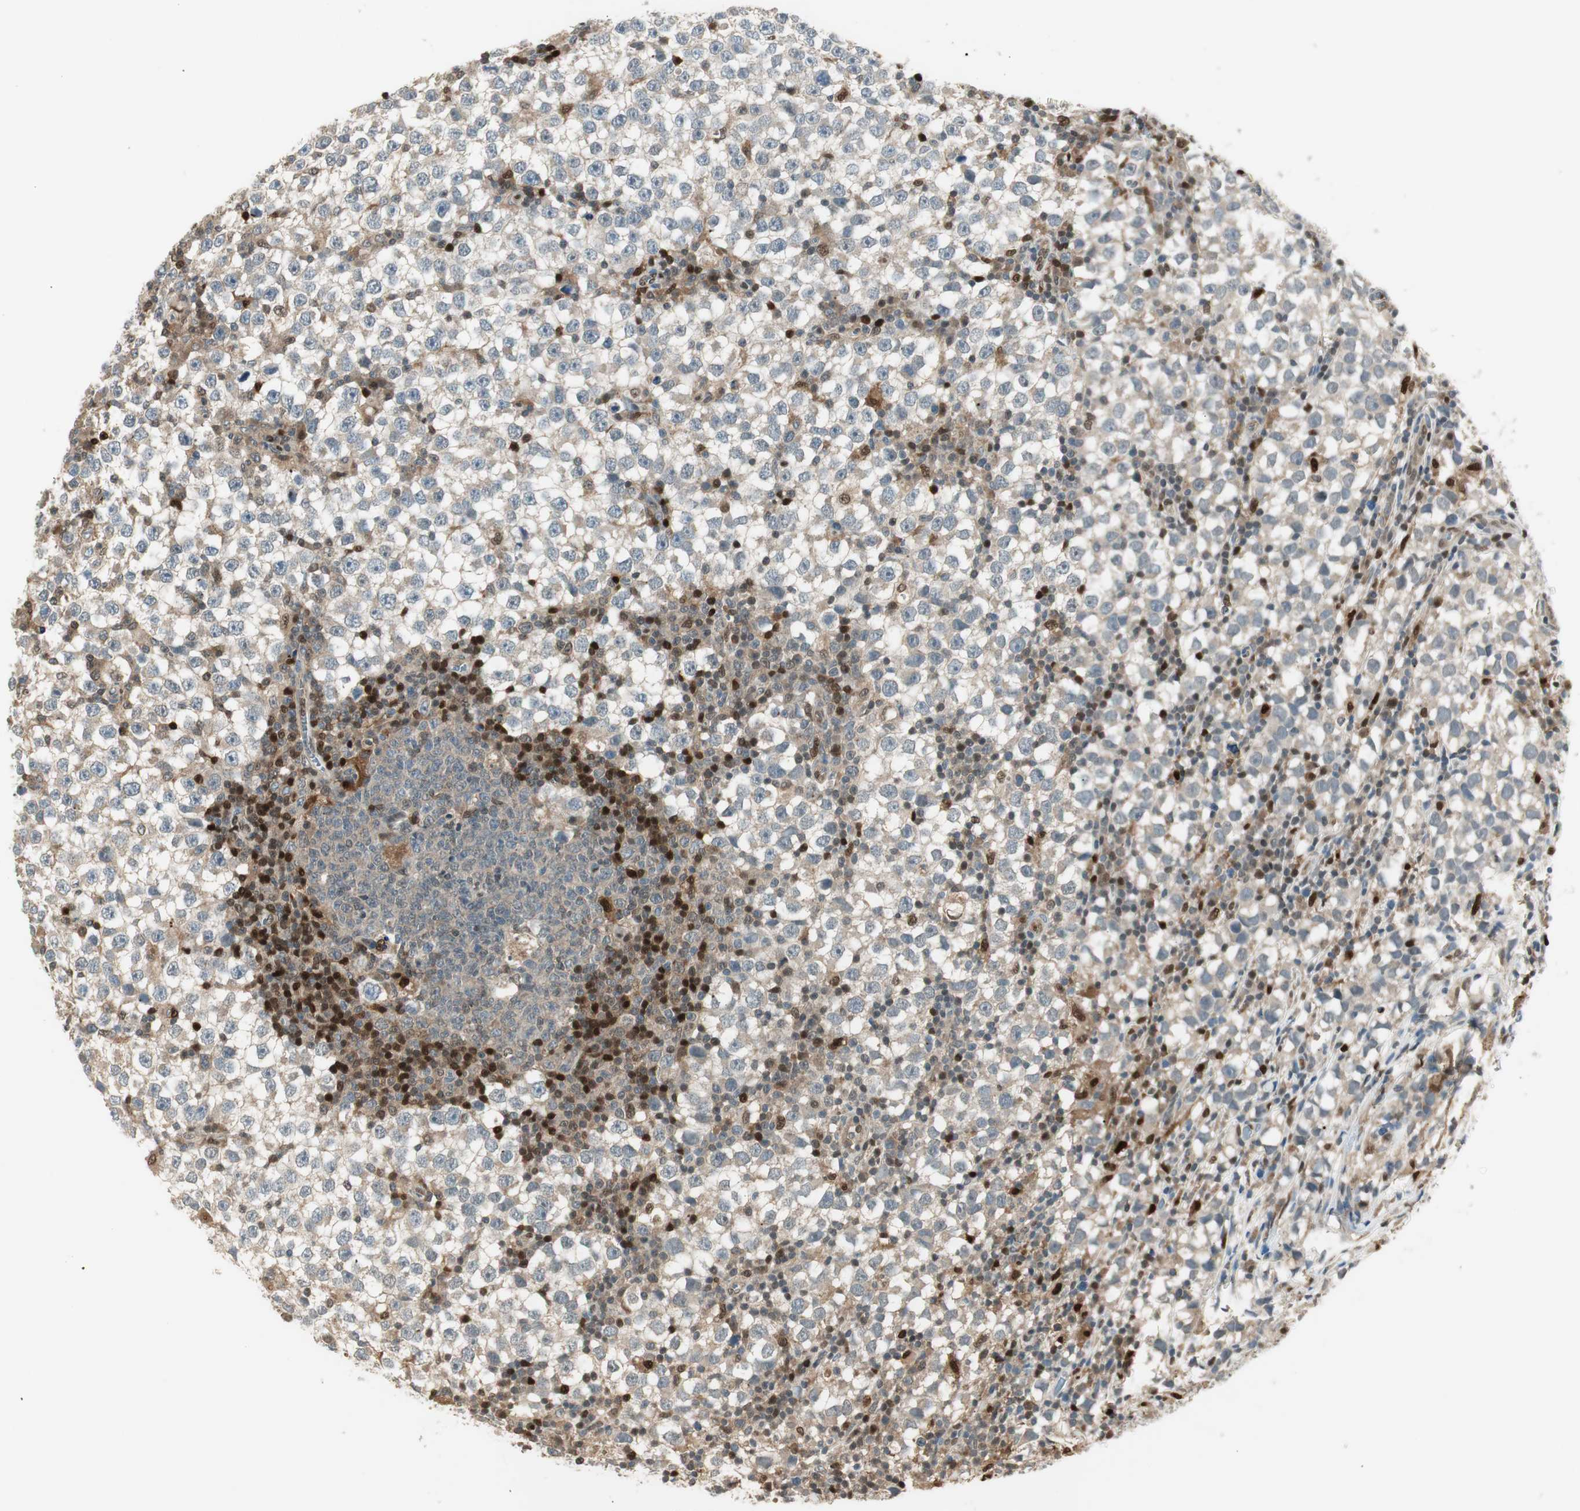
{"staining": {"intensity": "weak", "quantity": "<25%", "location": "cytoplasmic/membranous"}, "tissue": "testis cancer", "cell_type": "Tumor cells", "image_type": "cancer", "snomed": [{"axis": "morphology", "description": "Seminoma, NOS"}, {"axis": "topography", "description": "Testis"}], "caption": "Protein analysis of testis cancer (seminoma) shows no significant positivity in tumor cells.", "gene": "LTA4H", "patient": {"sex": "male", "age": 65}}